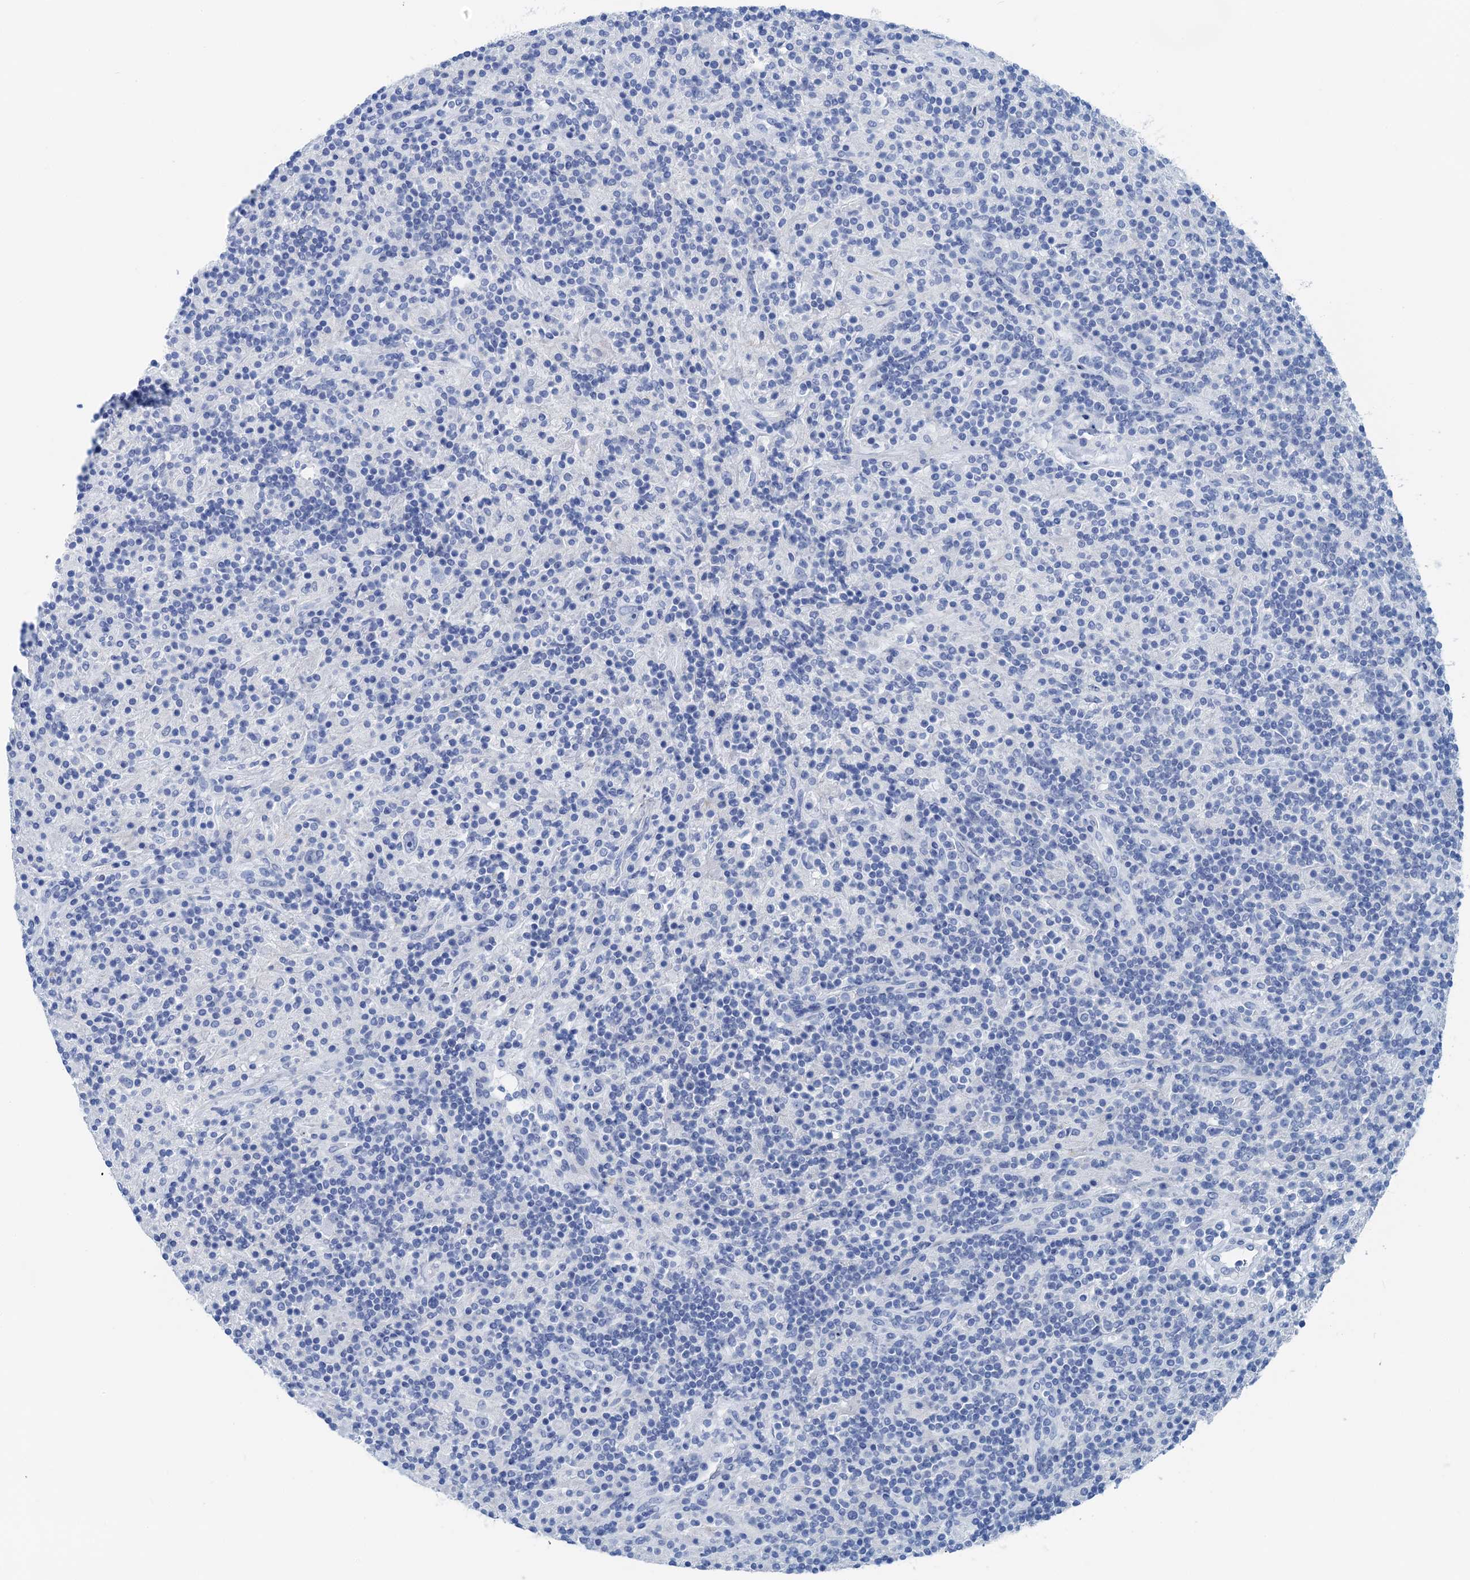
{"staining": {"intensity": "negative", "quantity": "none", "location": "none"}, "tissue": "lymphoma", "cell_type": "Tumor cells", "image_type": "cancer", "snomed": [{"axis": "morphology", "description": "Hodgkin's disease, NOS"}, {"axis": "topography", "description": "Lymph node"}], "caption": "Lymphoma was stained to show a protein in brown. There is no significant expression in tumor cells.", "gene": "NLRP10", "patient": {"sex": "male", "age": 70}}